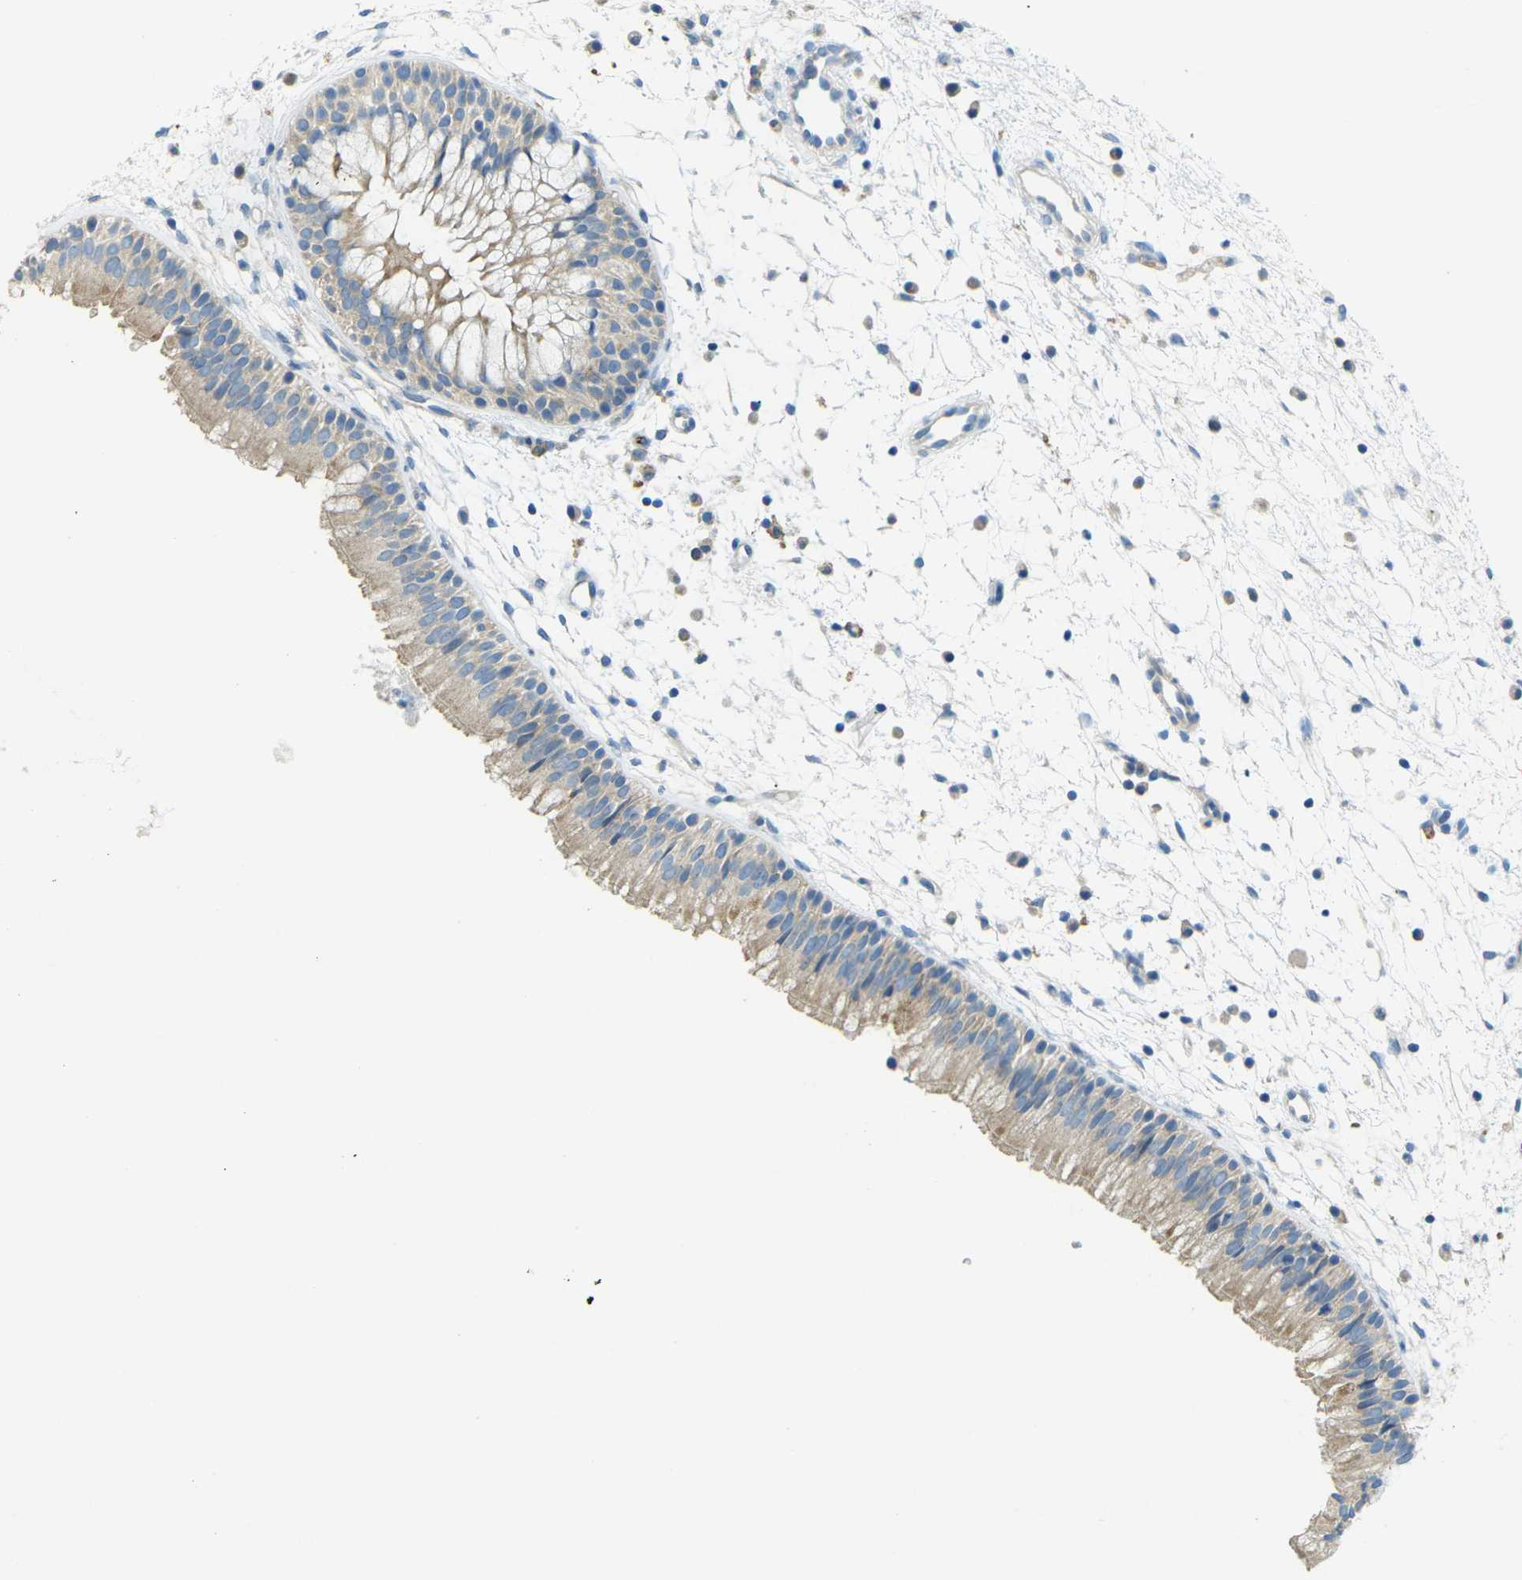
{"staining": {"intensity": "weak", "quantity": ">75%", "location": "cytoplasmic/membranous"}, "tissue": "nasopharynx", "cell_type": "Respiratory epithelial cells", "image_type": "normal", "snomed": [{"axis": "morphology", "description": "Normal tissue, NOS"}, {"axis": "topography", "description": "Nasopharynx"}], "caption": "A brown stain labels weak cytoplasmic/membranous positivity of a protein in respiratory epithelial cells of normal human nasopharynx. The staining is performed using DAB (3,3'-diaminobenzidine) brown chromogen to label protein expression. The nuclei are counter-stained blue using hematoxylin.", "gene": "MYLK4", "patient": {"sex": "male", "age": 21}}